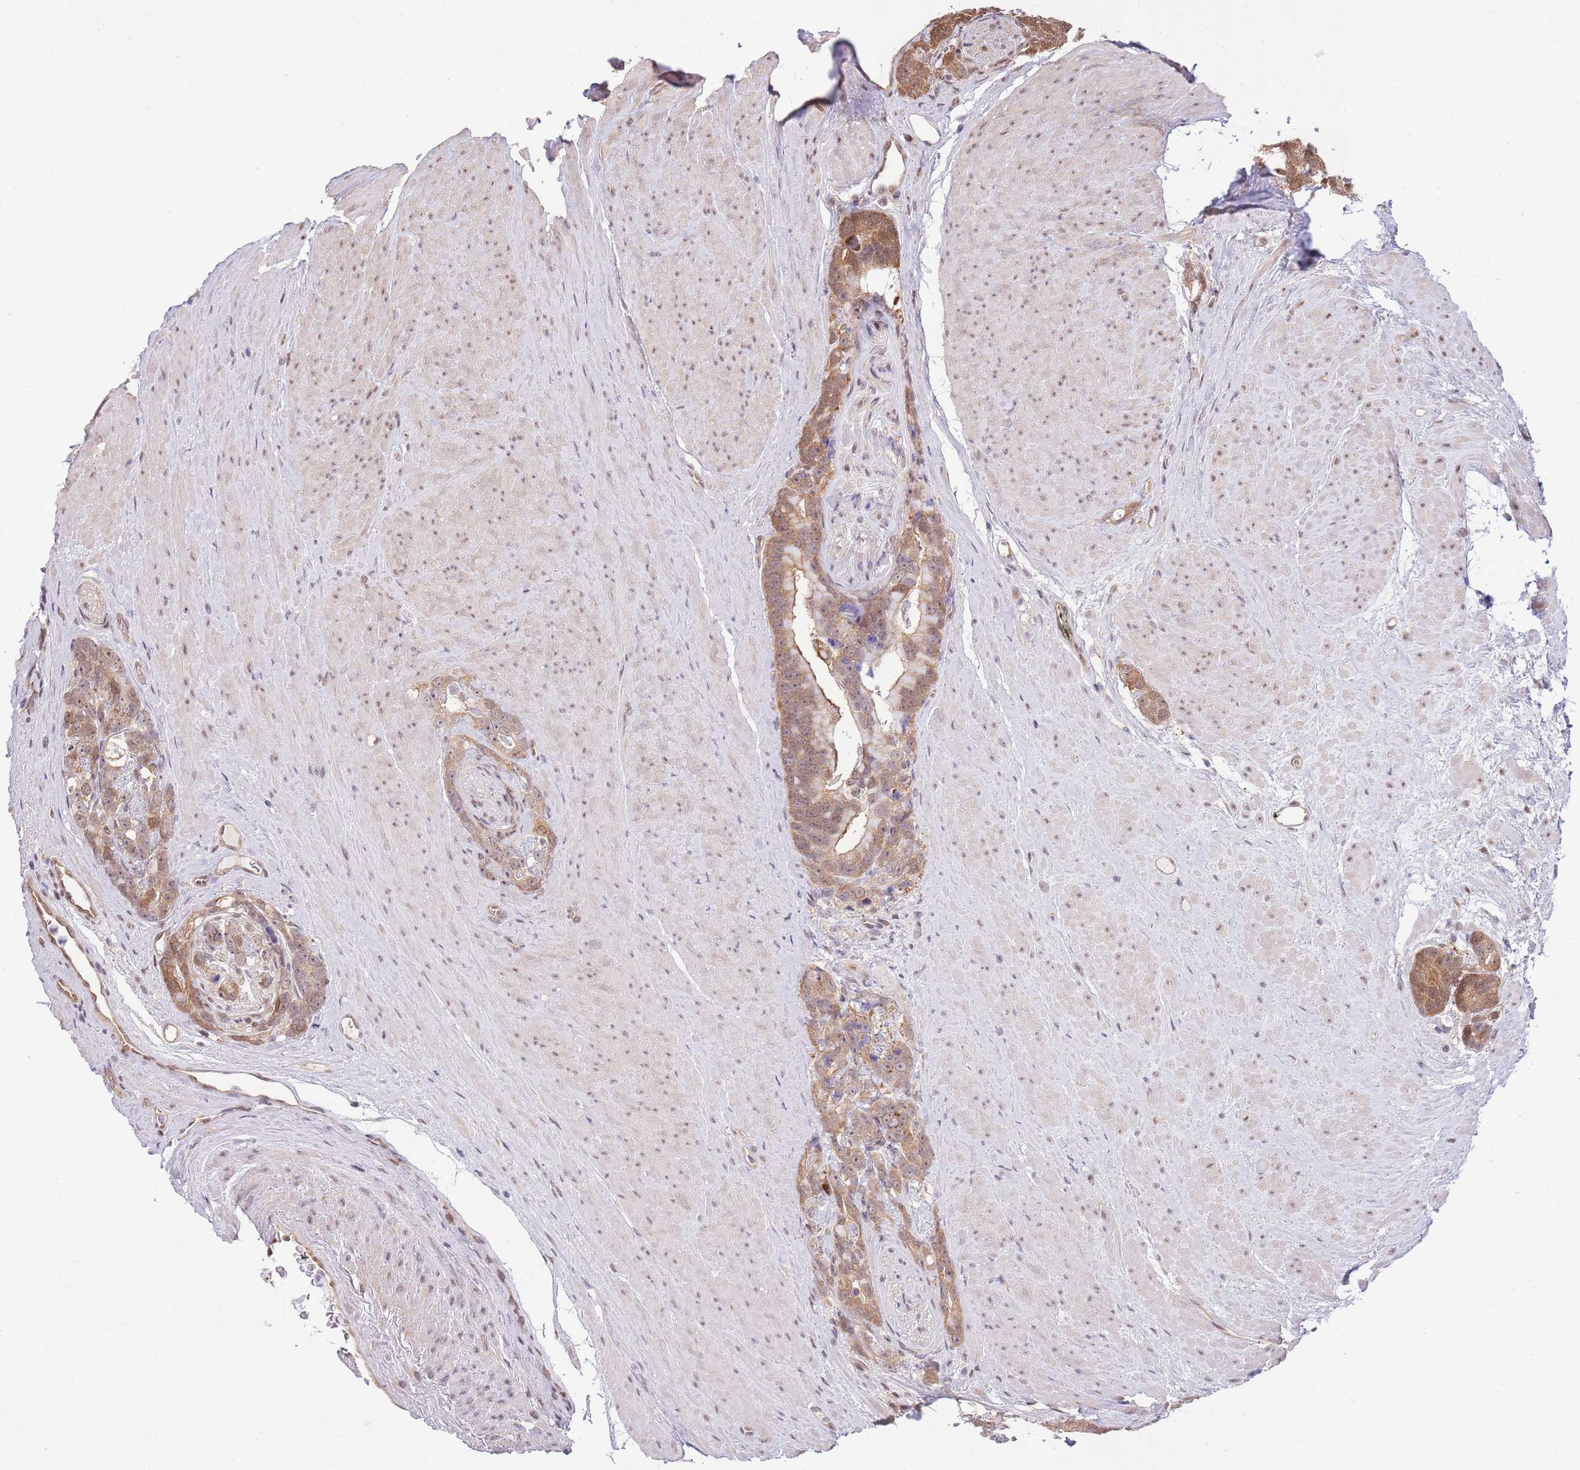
{"staining": {"intensity": "moderate", "quantity": ">75%", "location": "cytoplasmic/membranous,nuclear"}, "tissue": "prostate cancer", "cell_type": "Tumor cells", "image_type": "cancer", "snomed": [{"axis": "morphology", "description": "Adenocarcinoma, High grade"}, {"axis": "topography", "description": "Prostate"}], "caption": "DAB (3,3'-diaminobenzidine) immunohistochemical staining of adenocarcinoma (high-grade) (prostate) demonstrates moderate cytoplasmic/membranous and nuclear protein positivity in approximately >75% of tumor cells.", "gene": "NSFL1C", "patient": {"sex": "male", "age": 74}}